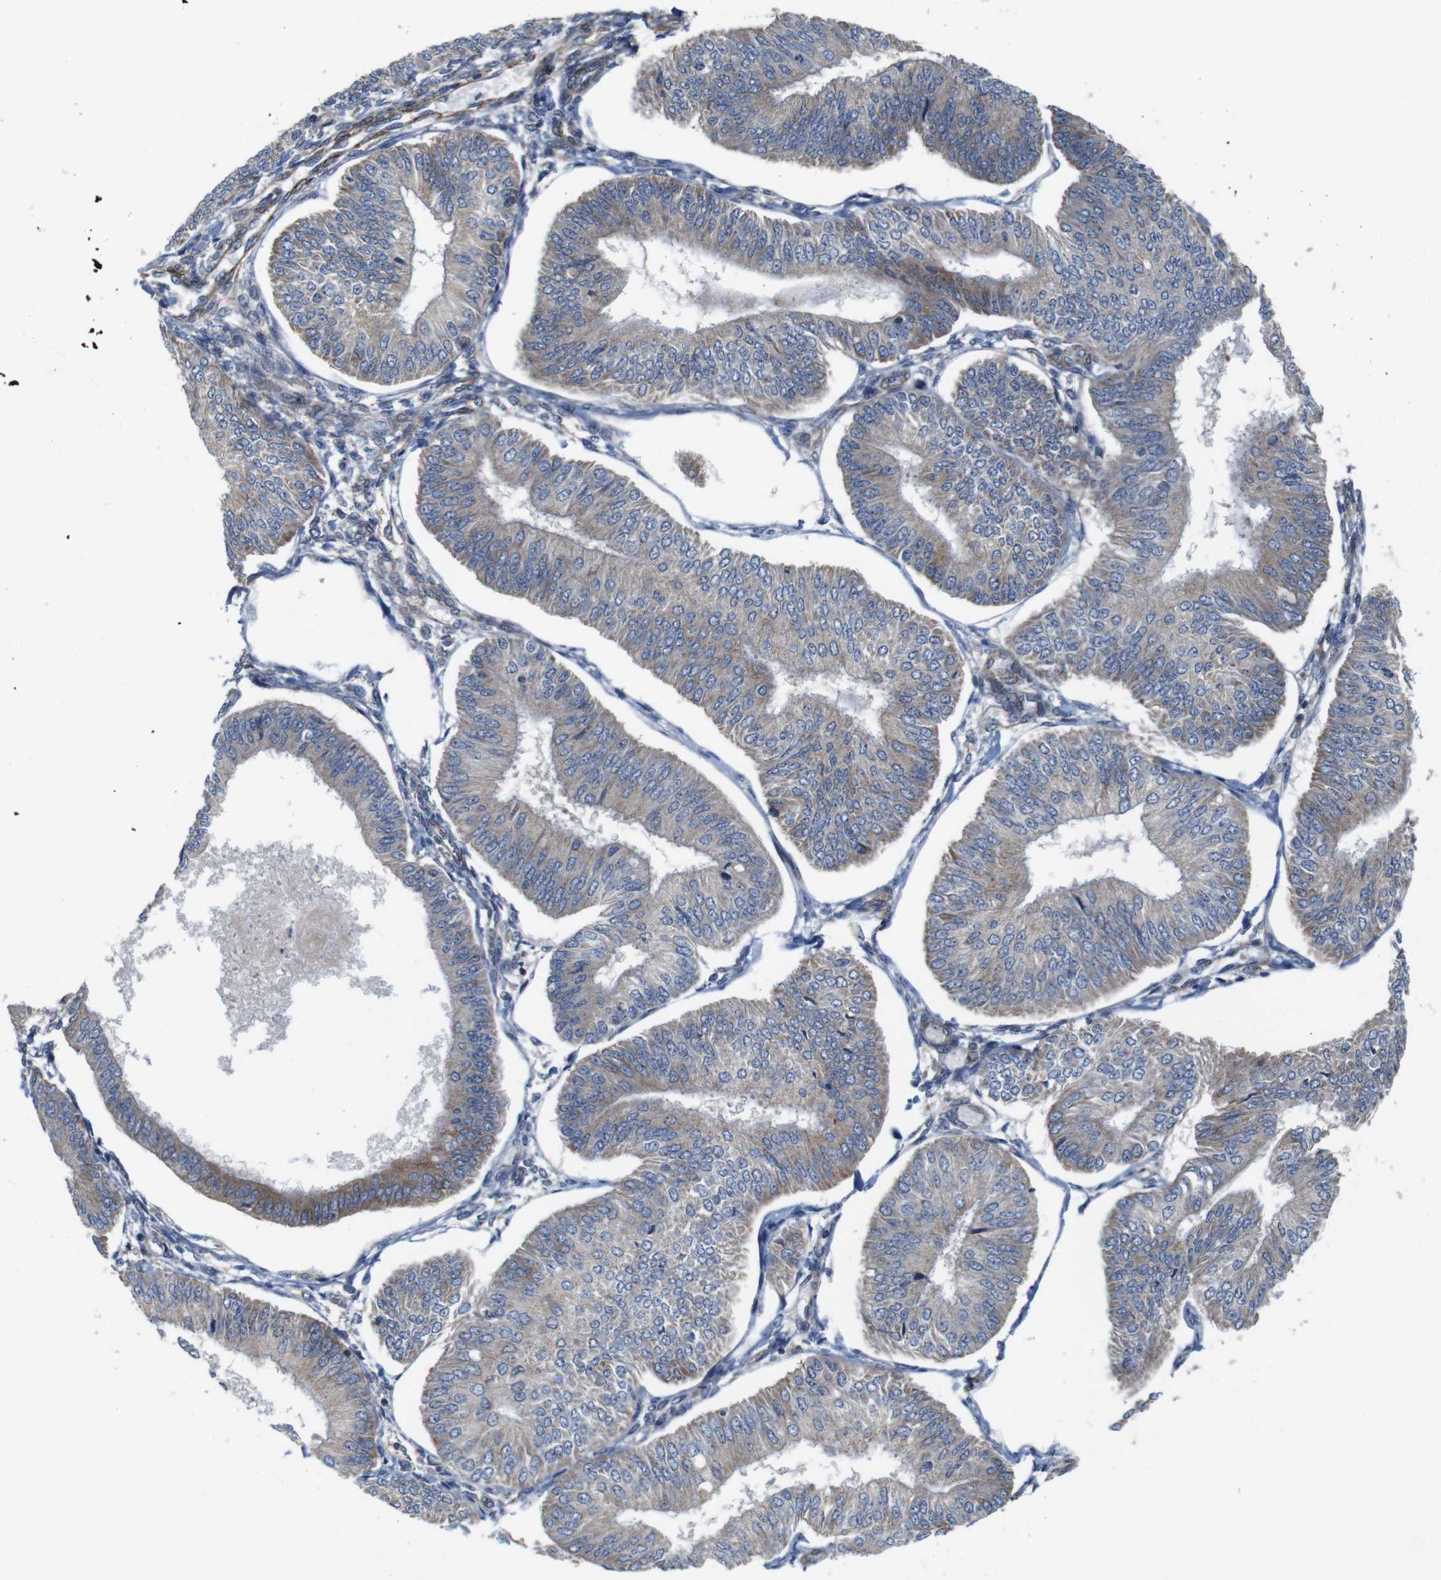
{"staining": {"intensity": "weak", "quantity": ">75%", "location": "cytoplasmic/membranous"}, "tissue": "endometrial cancer", "cell_type": "Tumor cells", "image_type": "cancer", "snomed": [{"axis": "morphology", "description": "Adenocarcinoma, NOS"}, {"axis": "topography", "description": "Endometrium"}], "caption": "DAB (3,3'-diaminobenzidine) immunohistochemical staining of endometrial cancer displays weak cytoplasmic/membranous protein staining in about >75% of tumor cells.", "gene": "GGT7", "patient": {"sex": "female", "age": 58}}